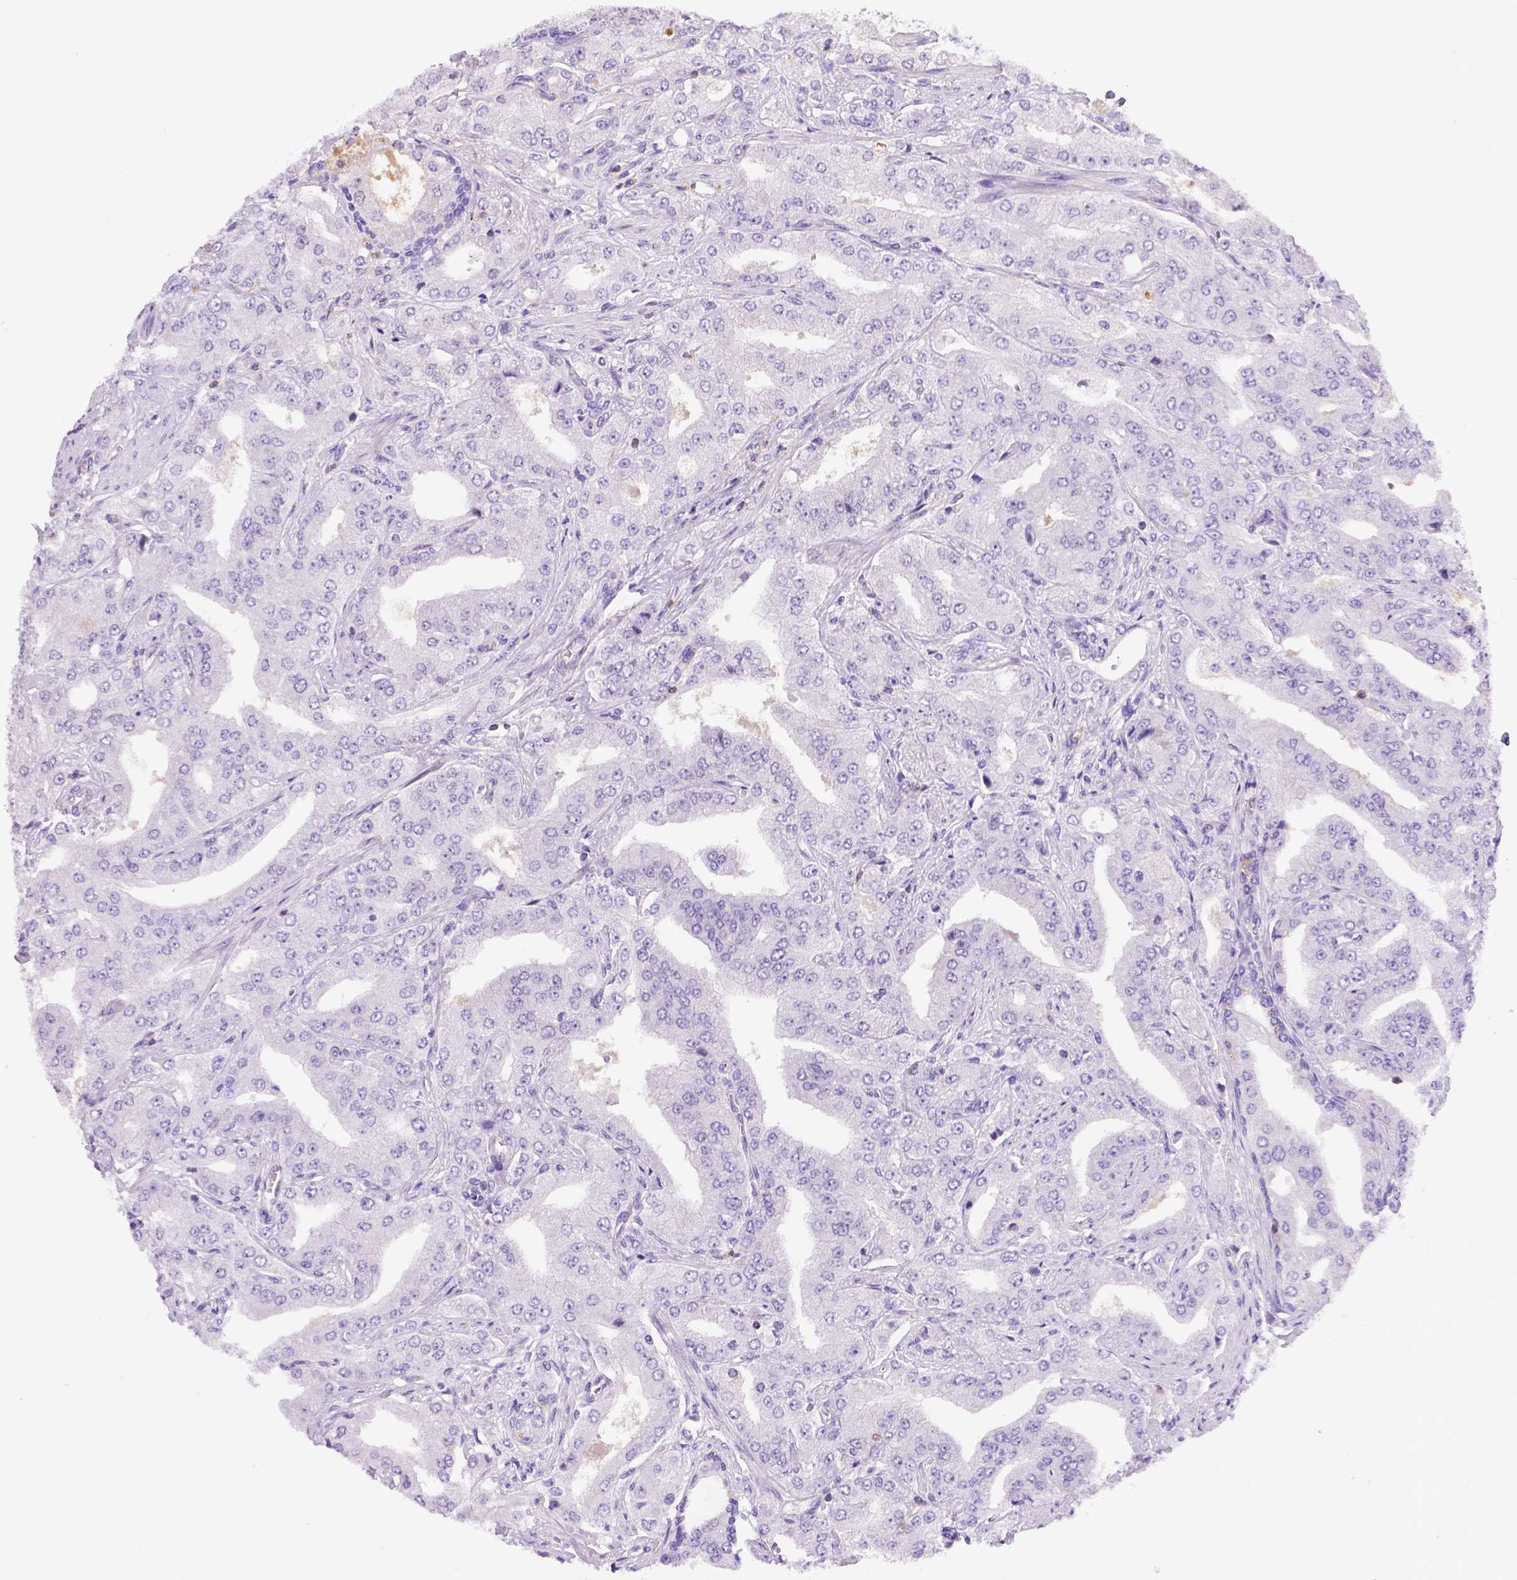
{"staining": {"intensity": "negative", "quantity": "none", "location": "none"}, "tissue": "prostate cancer", "cell_type": "Tumor cells", "image_type": "cancer", "snomed": [{"axis": "morphology", "description": "Adenocarcinoma, Low grade"}, {"axis": "topography", "description": "Prostate"}], "caption": "Prostate cancer was stained to show a protein in brown. There is no significant staining in tumor cells. The staining is performed using DAB brown chromogen with nuclei counter-stained in using hematoxylin.", "gene": "INPP5D", "patient": {"sex": "male", "age": 60}}